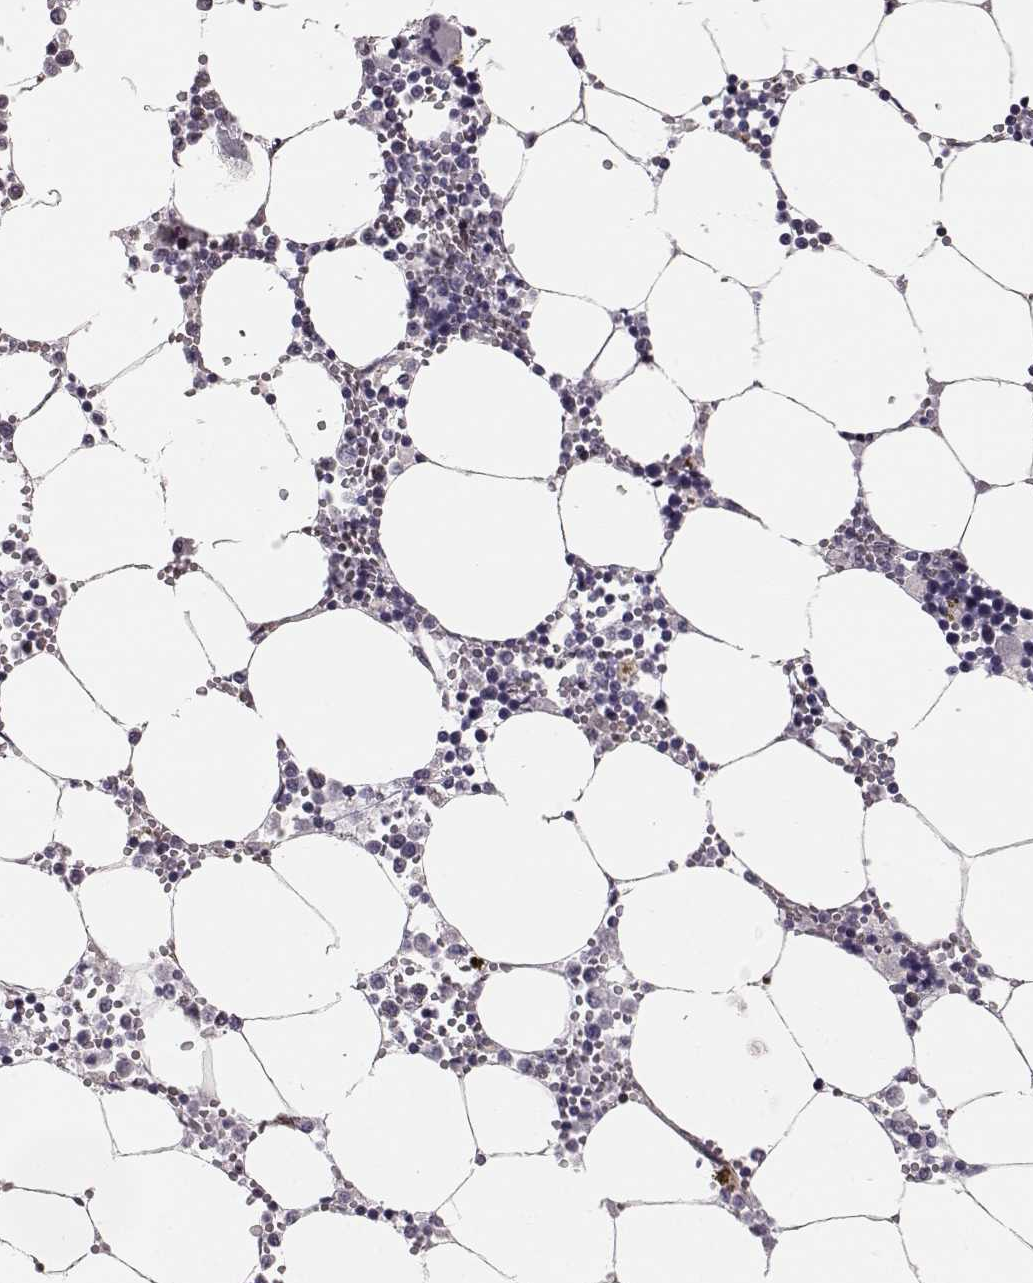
{"staining": {"intensity": "negative", "quantity": "none", "location": "none"}, "tissue": "bone marrow", "cell_type": "Hematopoietic cells", "image_type": "normal", "snomed": [{"axis": "morphology", "description": "Normal tissue, NOS"}, {"axis": "topography", "description": "Bone marrow"}], "caption": "This is an IHC histopathology image of unremarkable bone marrow. There is no positivity in hematopoietic cells.", "gene": "EIF4E1B", "patient": {"sex": "male", "age": 54}}